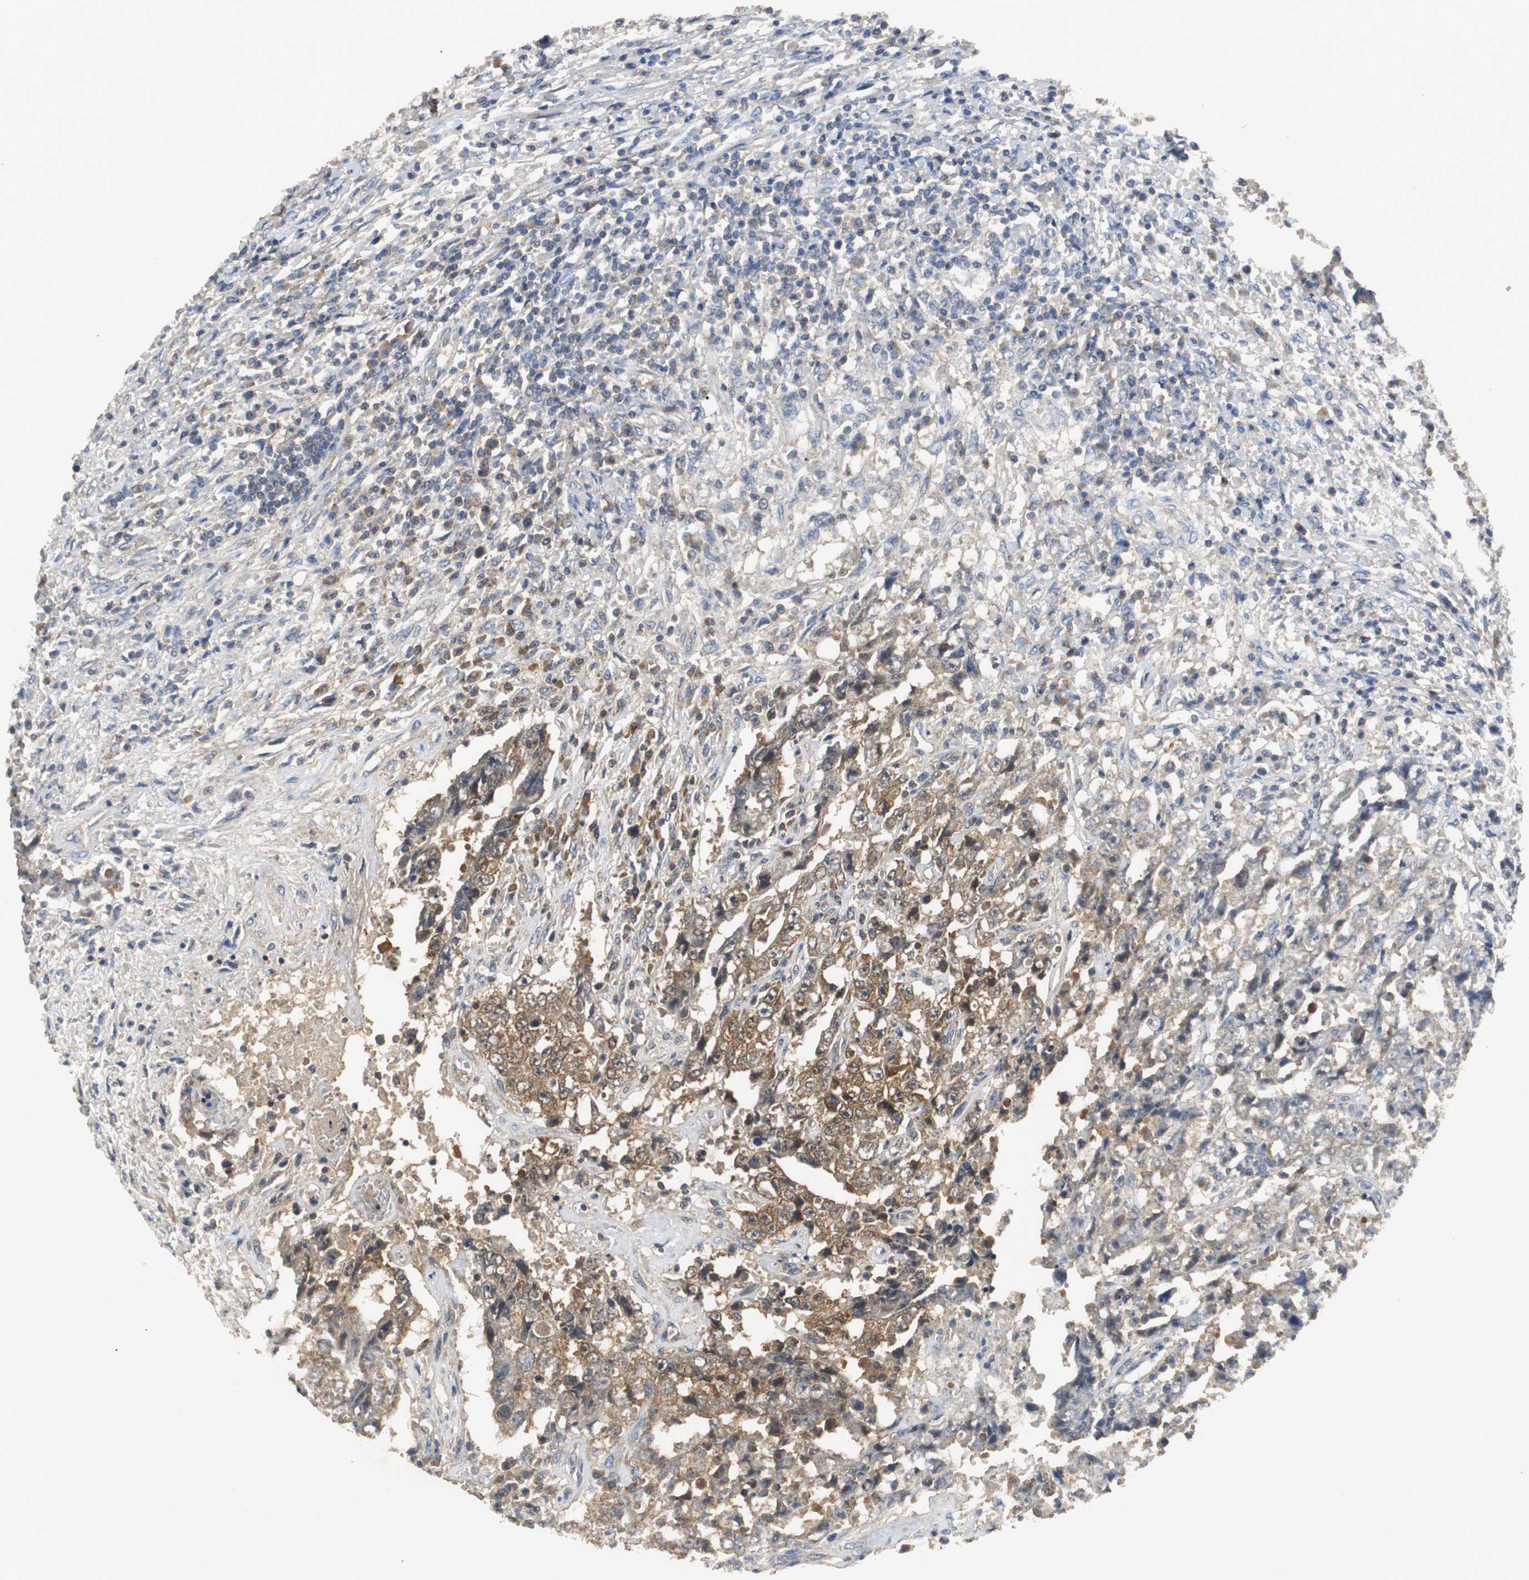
{"staining": {"intensity": "moderate", "quantity": "25%-75%", "location": "cytoplasmic/membranous"}, "tissue": "testis cancer", "cell_type": "Tumor cells", "image_type": "cancer", "snomed": [{"axis": "morphology", "description": "Carcinoma, Embryonal, NOS"}, {"axis": "topography", "description": "Testis"}], "caption": "High-magnification brightfield microscopy of testis cancer stained with DAB (brown) and counterstained with hematoxylin (blue). tumor cells exhibit moderate cytoplasmic/membranous staining is seen in about25%-75% of cells.", "gene": "VBP1", "patient": {"sex": "male", "age": 26}}